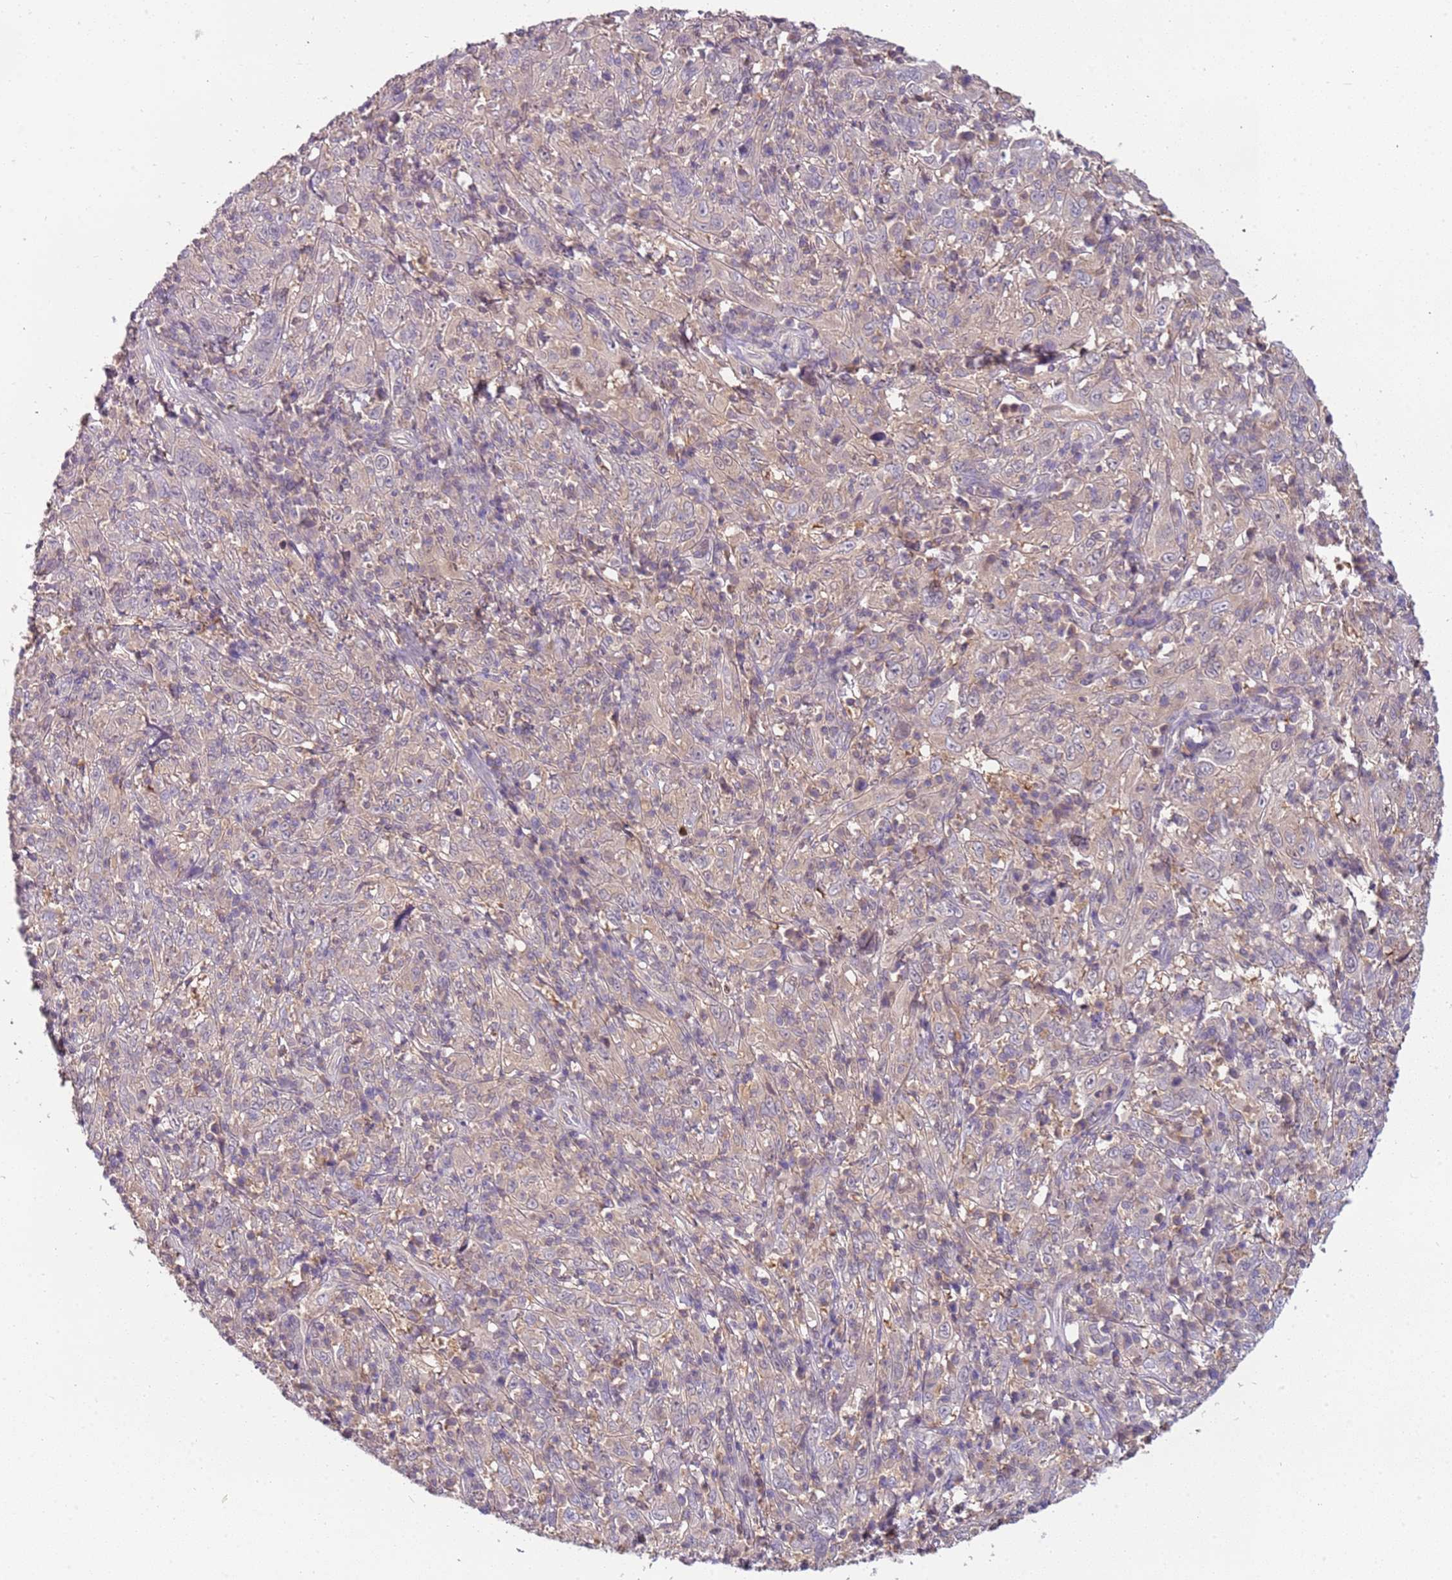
{"staining": {"intensity": "negative", "quantity": "none", "location": "none"}, "tissue": "cervical cancer", "cell_type": "Tumor cells", "image_type": "cancer", "snomed": [{"axis": "morphology", "description": "Squamous cell carcinoma, NOS"}, {"axis": "topography", "description": "Cervix"}], "caption": "An immunohistochemistry (IHC) image of cervical cancer (squamous cell carcinoma) is shown. There is no staining in tumor cells of cervical cancer (squamous cell carcinoma).", "gene": "ARHGAP5", "patient": {"sex": "female", "age": 46}}